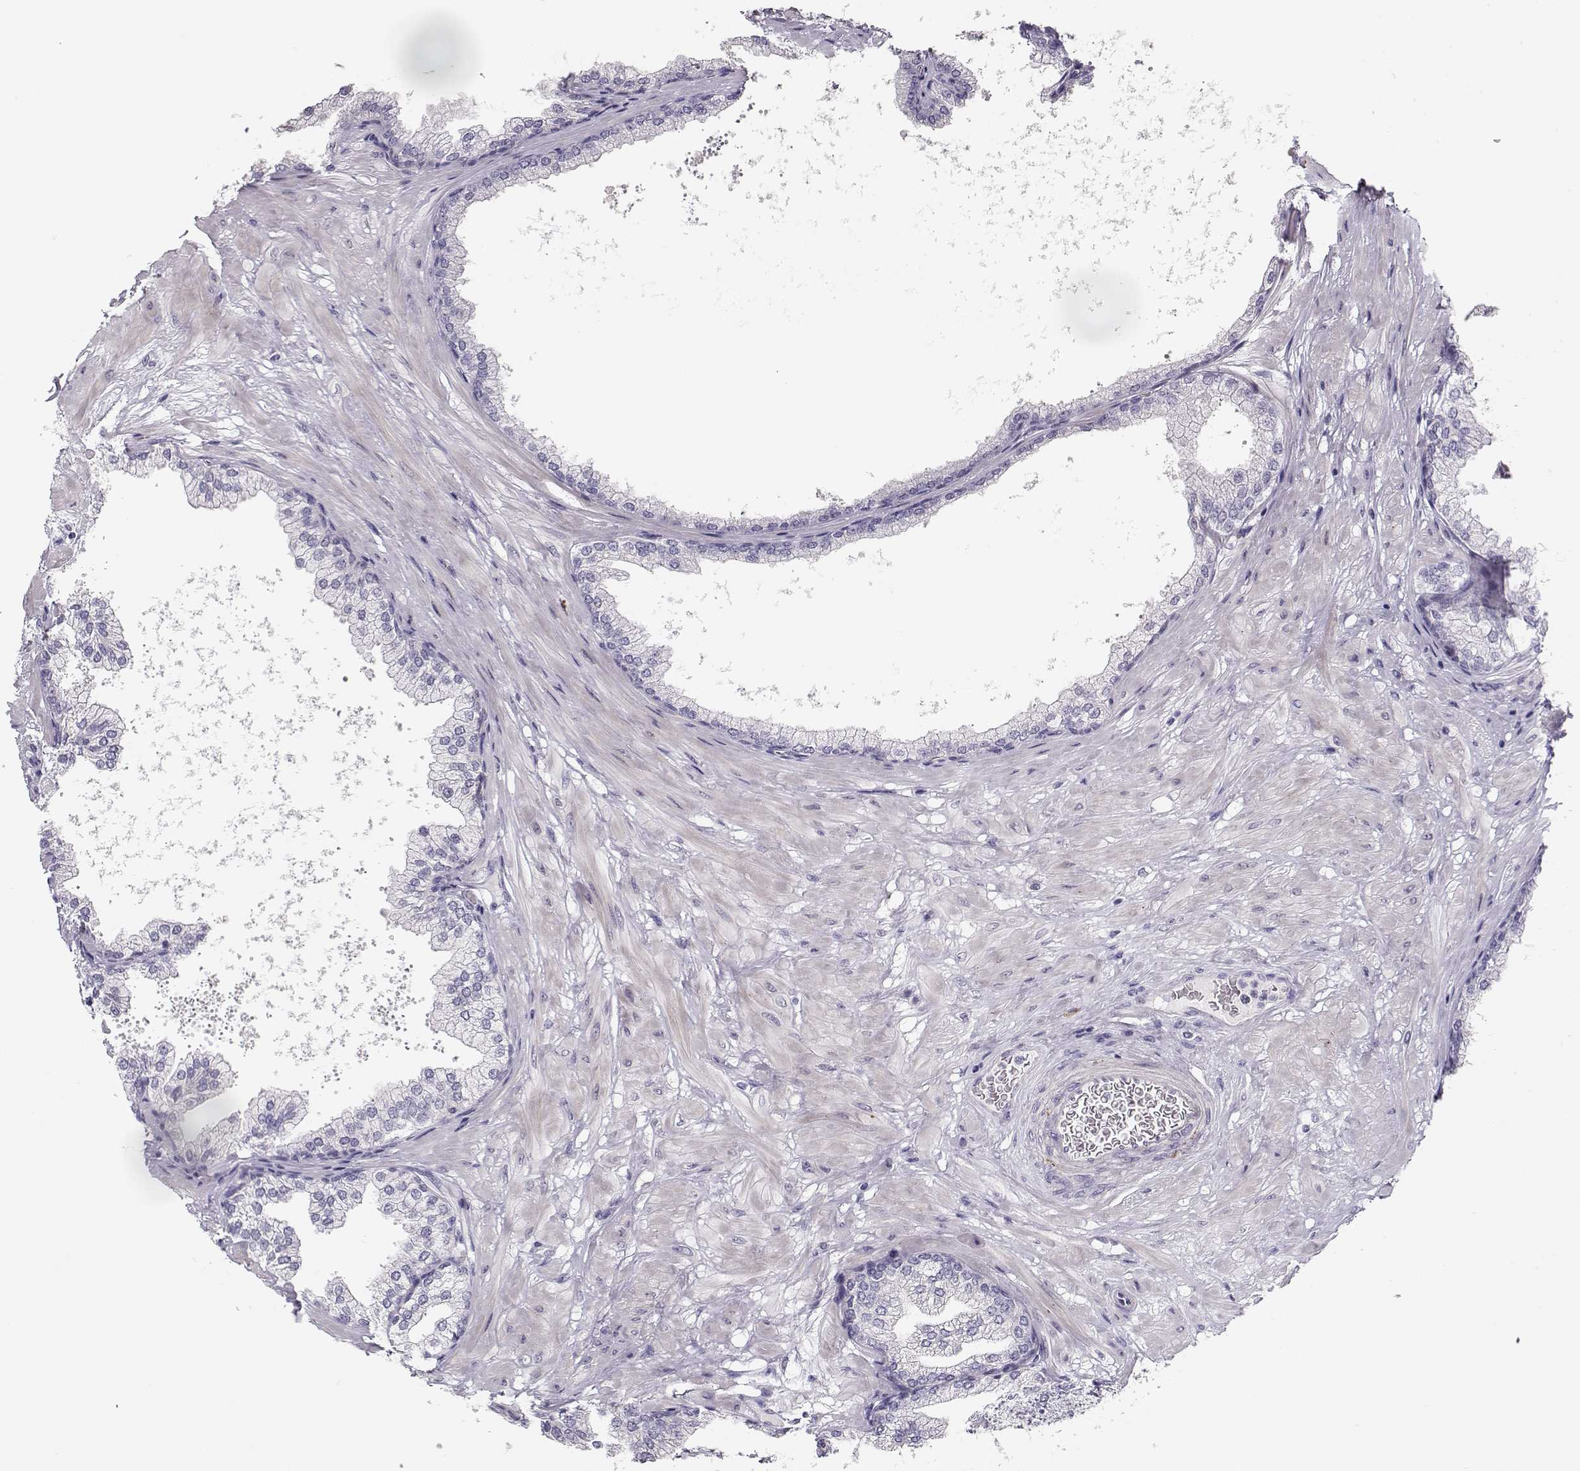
{"staining": {"intensity": "negative", "quantity": "none", "location": "none"}, "tissue": "prostate", "cell_type": "Glandular cells", "image_type": "normal", "snomed": [{"axis": "morphology", "description": "Normal tissue, NOS"}, {"axis": "topography", "description": "Prostate"}], "caption": "The micrograph displays no staining of glandular cells in normal prostate.", "gene": "TTC26", "patient": {"sex": "male", "age": 37}}